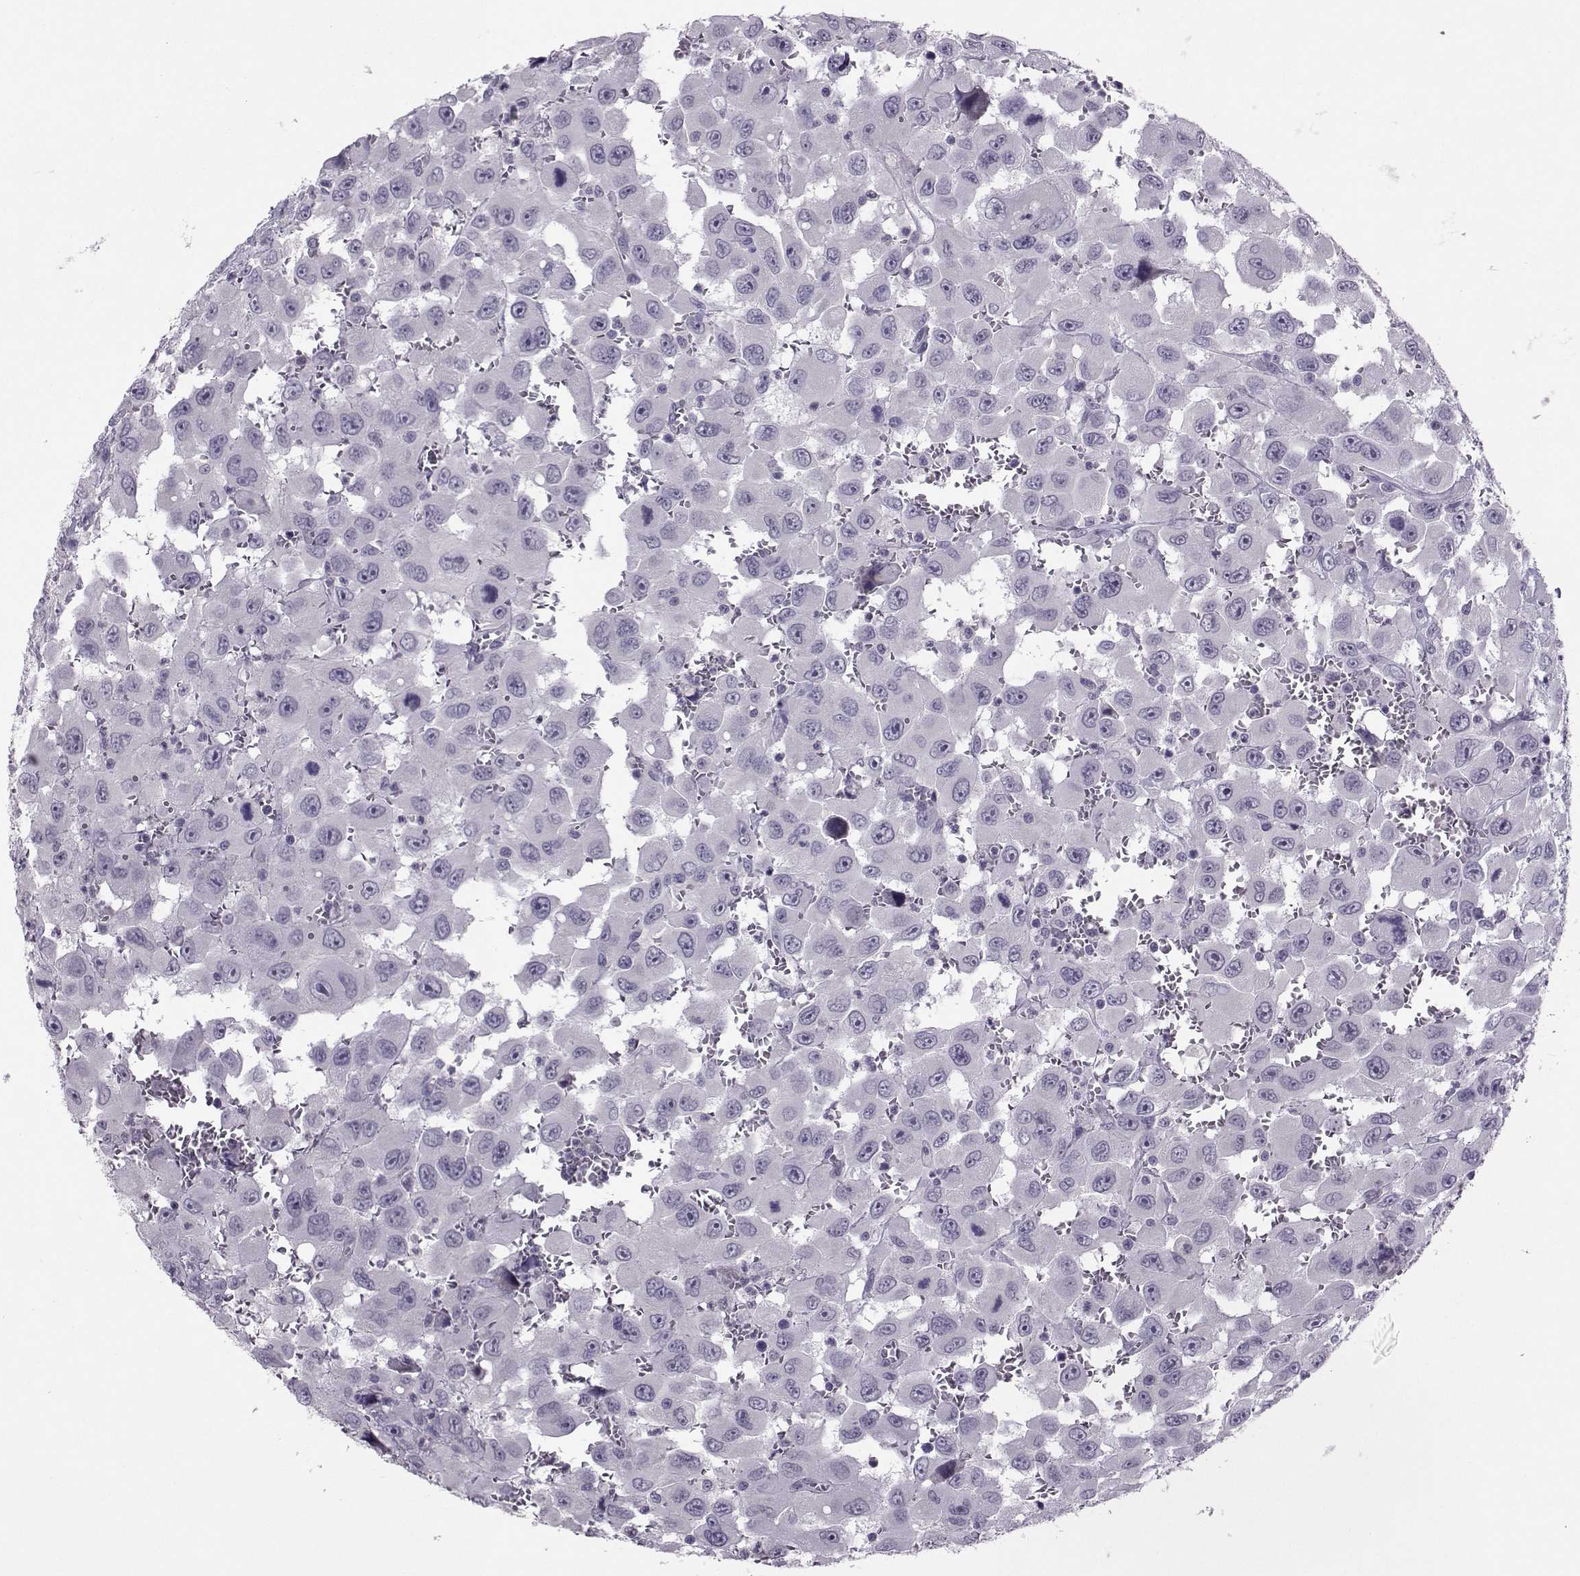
{"staining": {"intensity": "negative", "quantity": "none", "location": "none"}, "tissue": "head and neck cancer", "cell_type": "Tumor cells", "image_type": "cancer", "snomed": [{"axis": "morphology", "description": "Squamous cell carcinoma, NOS"}, {"axis": "morphology", "description": "Squamous cell carcinoma, metastatic, NOS"}, {"axis": "topography", "description": "Oral tissue"}, {"axis": "topography", "description": "Head-Neck"}], "caption": "Tumor cells show no significant expression in head and neck squamous cell carcinoma.", "gene": "ASRGL1", "patient": {"sex": "female", "age": 85}}